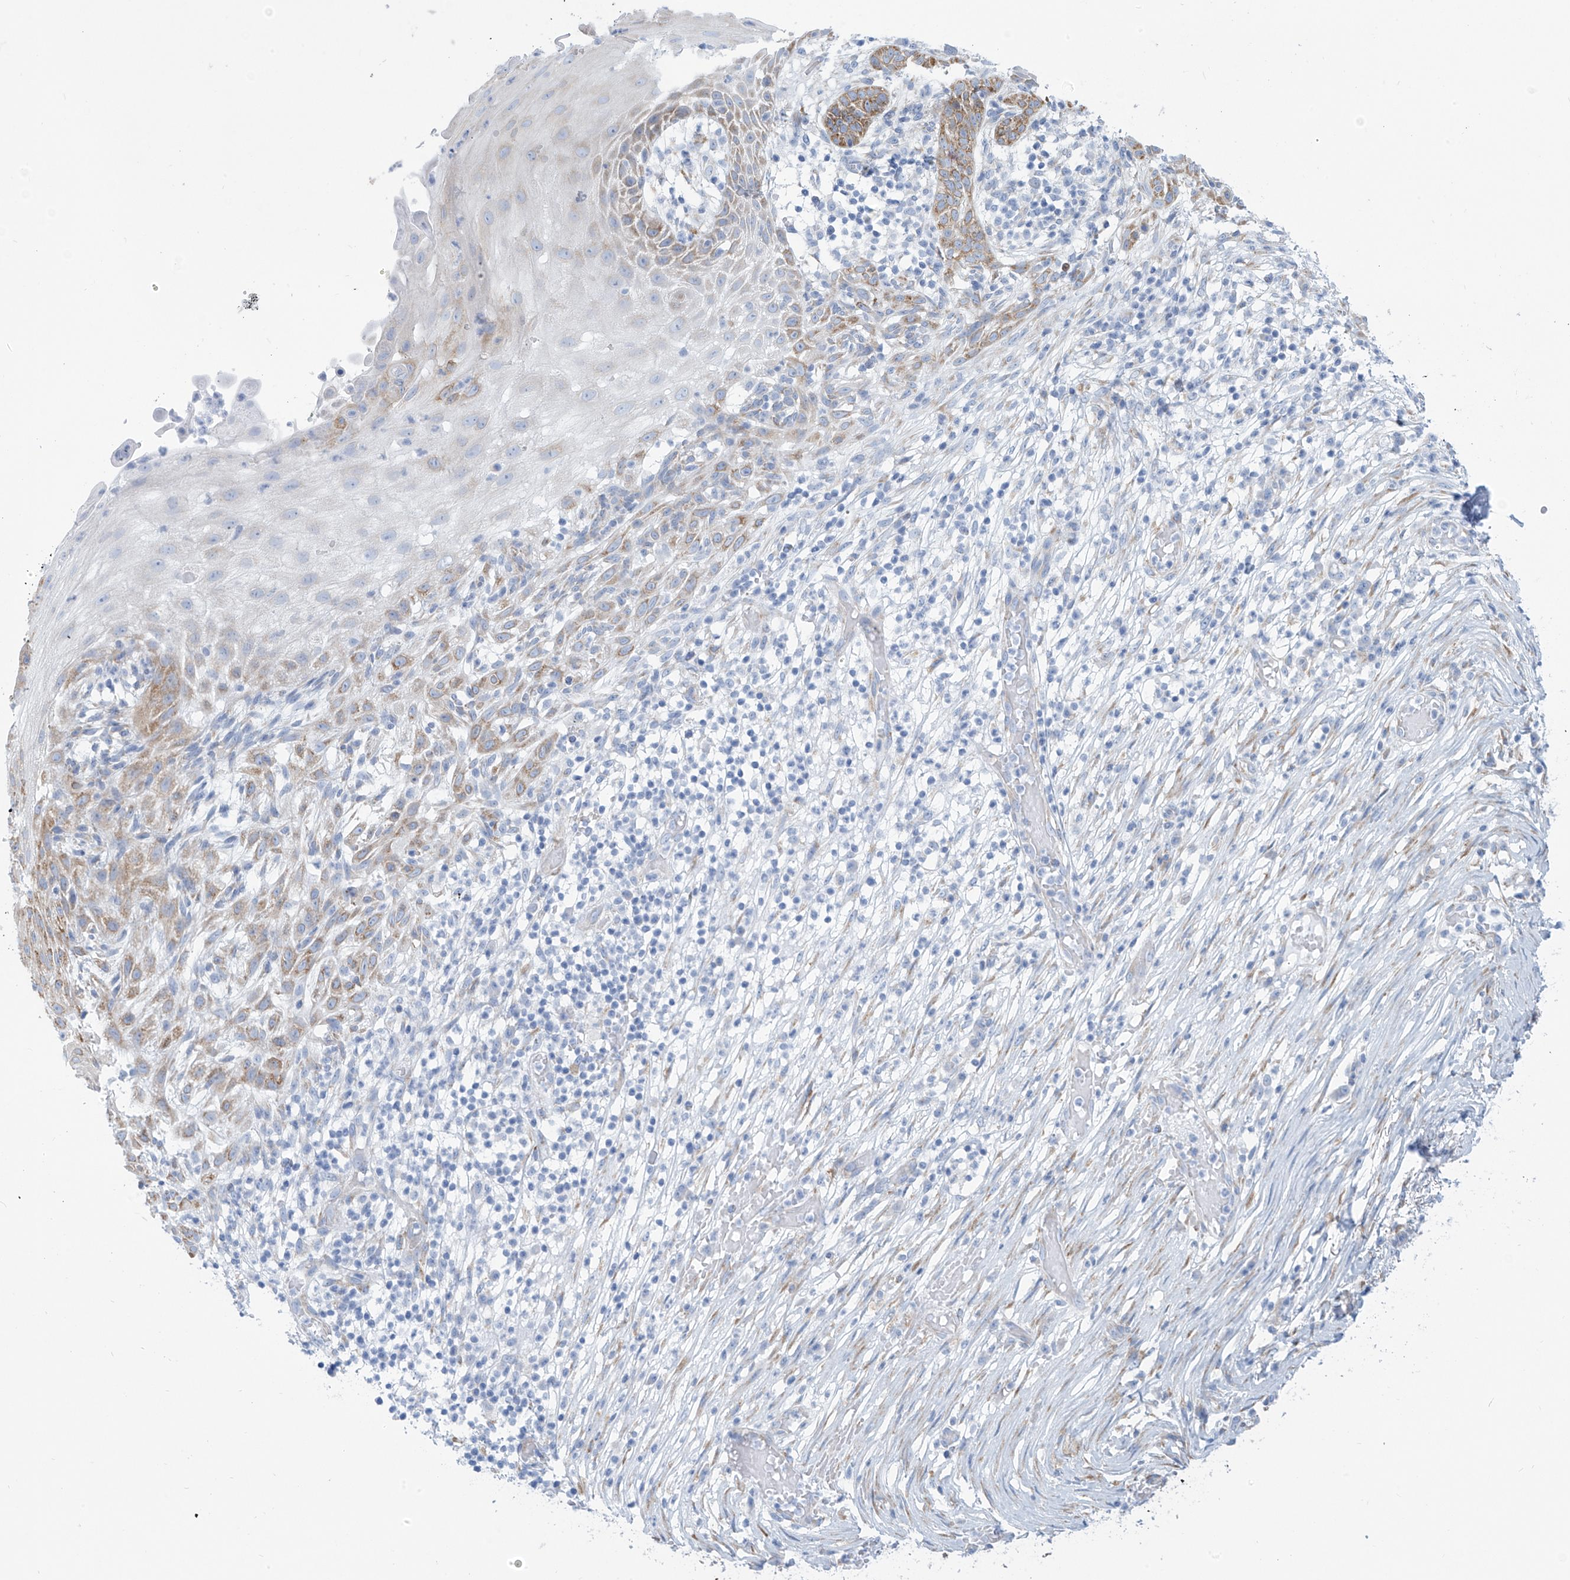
{"staining": {"intensity": "moderate", "quantity": ">75%", "location": "cytoplasmic/membranous"}, "tissue": "skin cancer", "cell_type": "Tumor cells", "image_type": "cancer", "snomed": [{"axis": "morphology", "description": "Normal tissue, NOS"}, {"axis": "morphology", "description": "Basal cell carcinoma"}, {"axis": "topography", "description": "Skin"}], "caption": "This histopathology image reveals basal cell carcinoma (skin) stained with immunohistochemistry (IHC) to label a protein in brown. The cytoplasmic/membranous of tumor cells show moderate positivity for the protein. Nuclei are counter-stained blue.", "gene": "RCN2", "patient": {"sex": "male", "age": 64}}